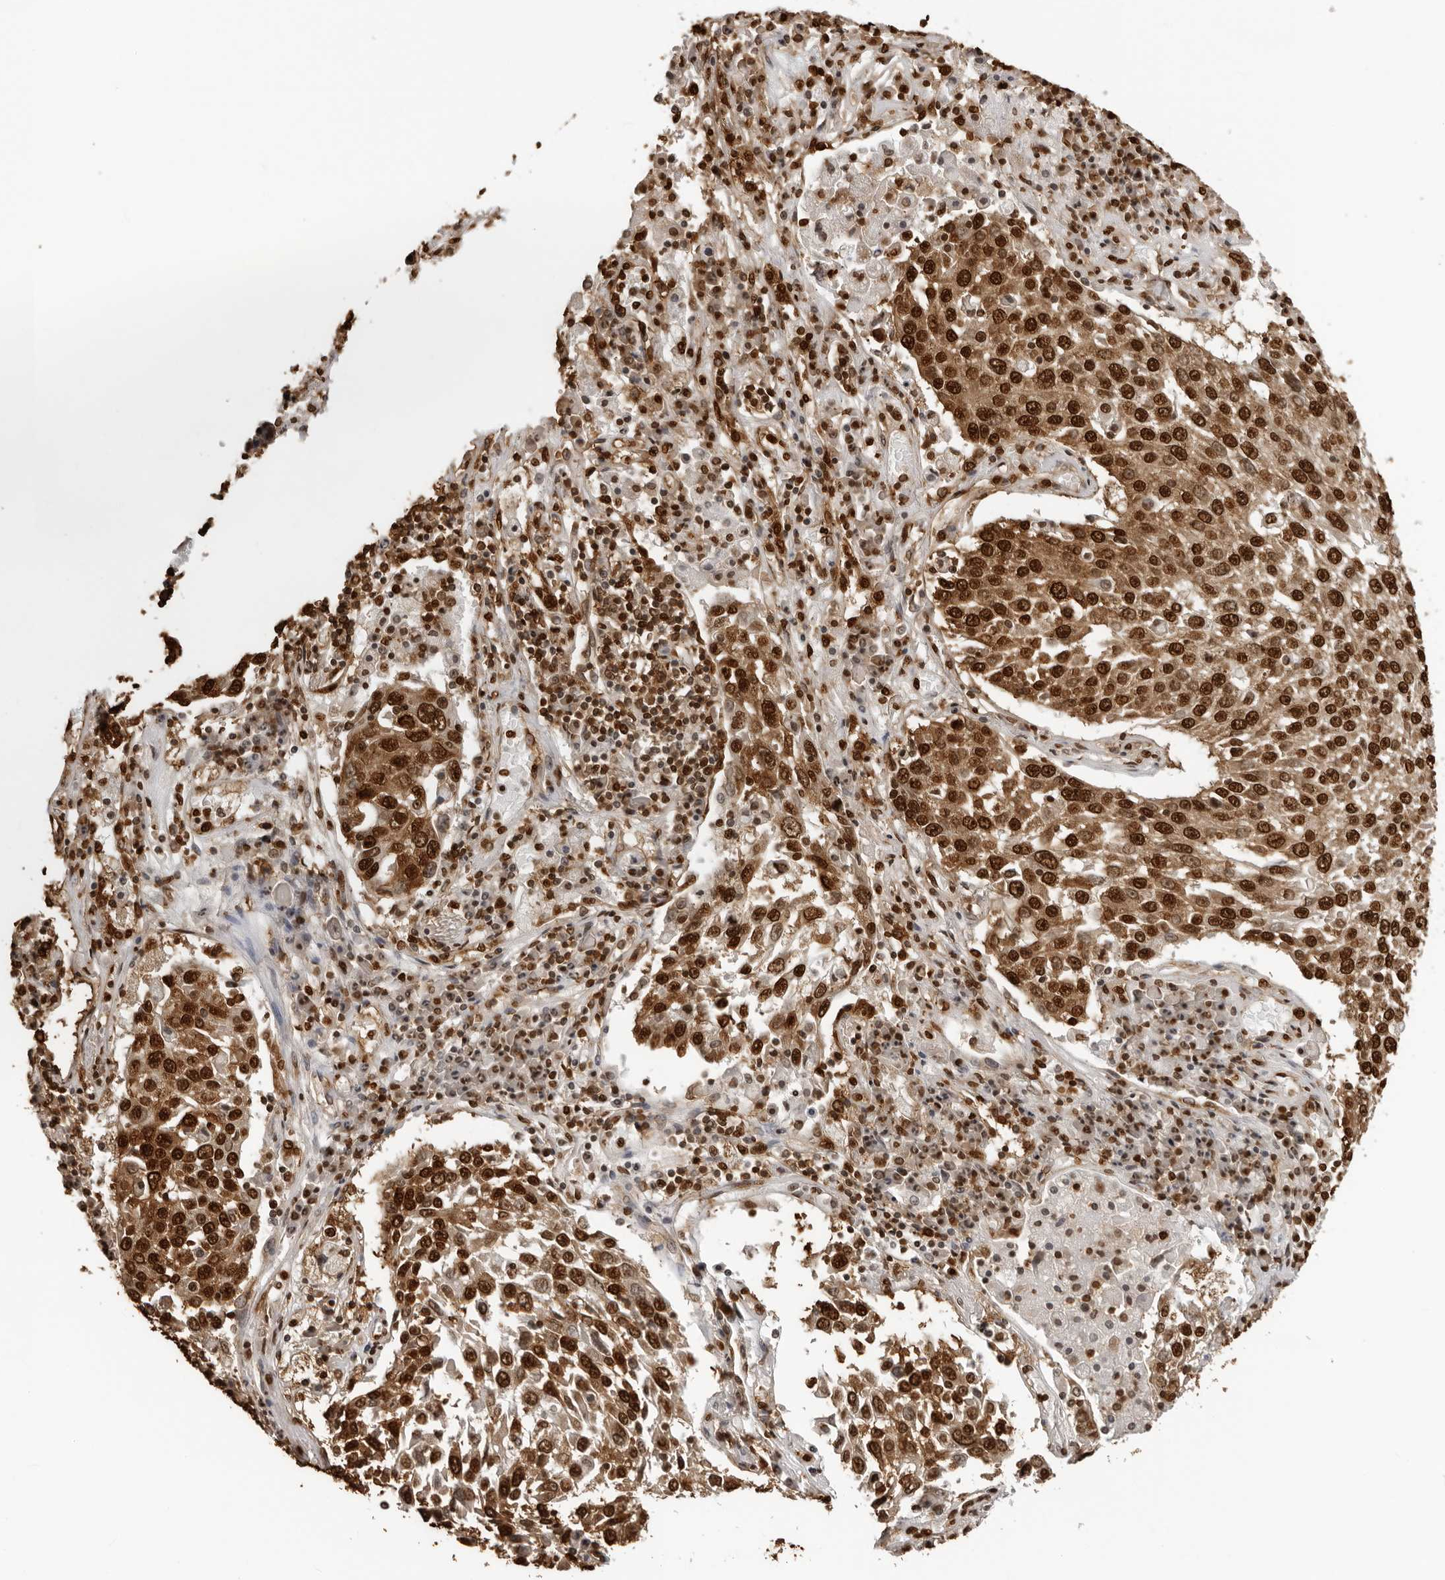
{"staining": {"intensity": "strong", "quantity": ">75%", "location": "cytoplasmic/membranous,nuclear"}, "tissue": "lung cancer", "cell_type": "Tumor cells", "image_type": "cancer", "snomed": [{"axis": "morphology", "description": "Squamous cell carcinoma, NOS"}, {"axis": "topography", "description": "Lung"}], "caption": "The immunohistochemical stain labels strong cytoplasmic/membranous and nuclear positivity in tumor cells of squamous cell carcinoma (lung) tissue.", "gene": "ZFP91", "patient": {"sex": "male", "age": 65}}